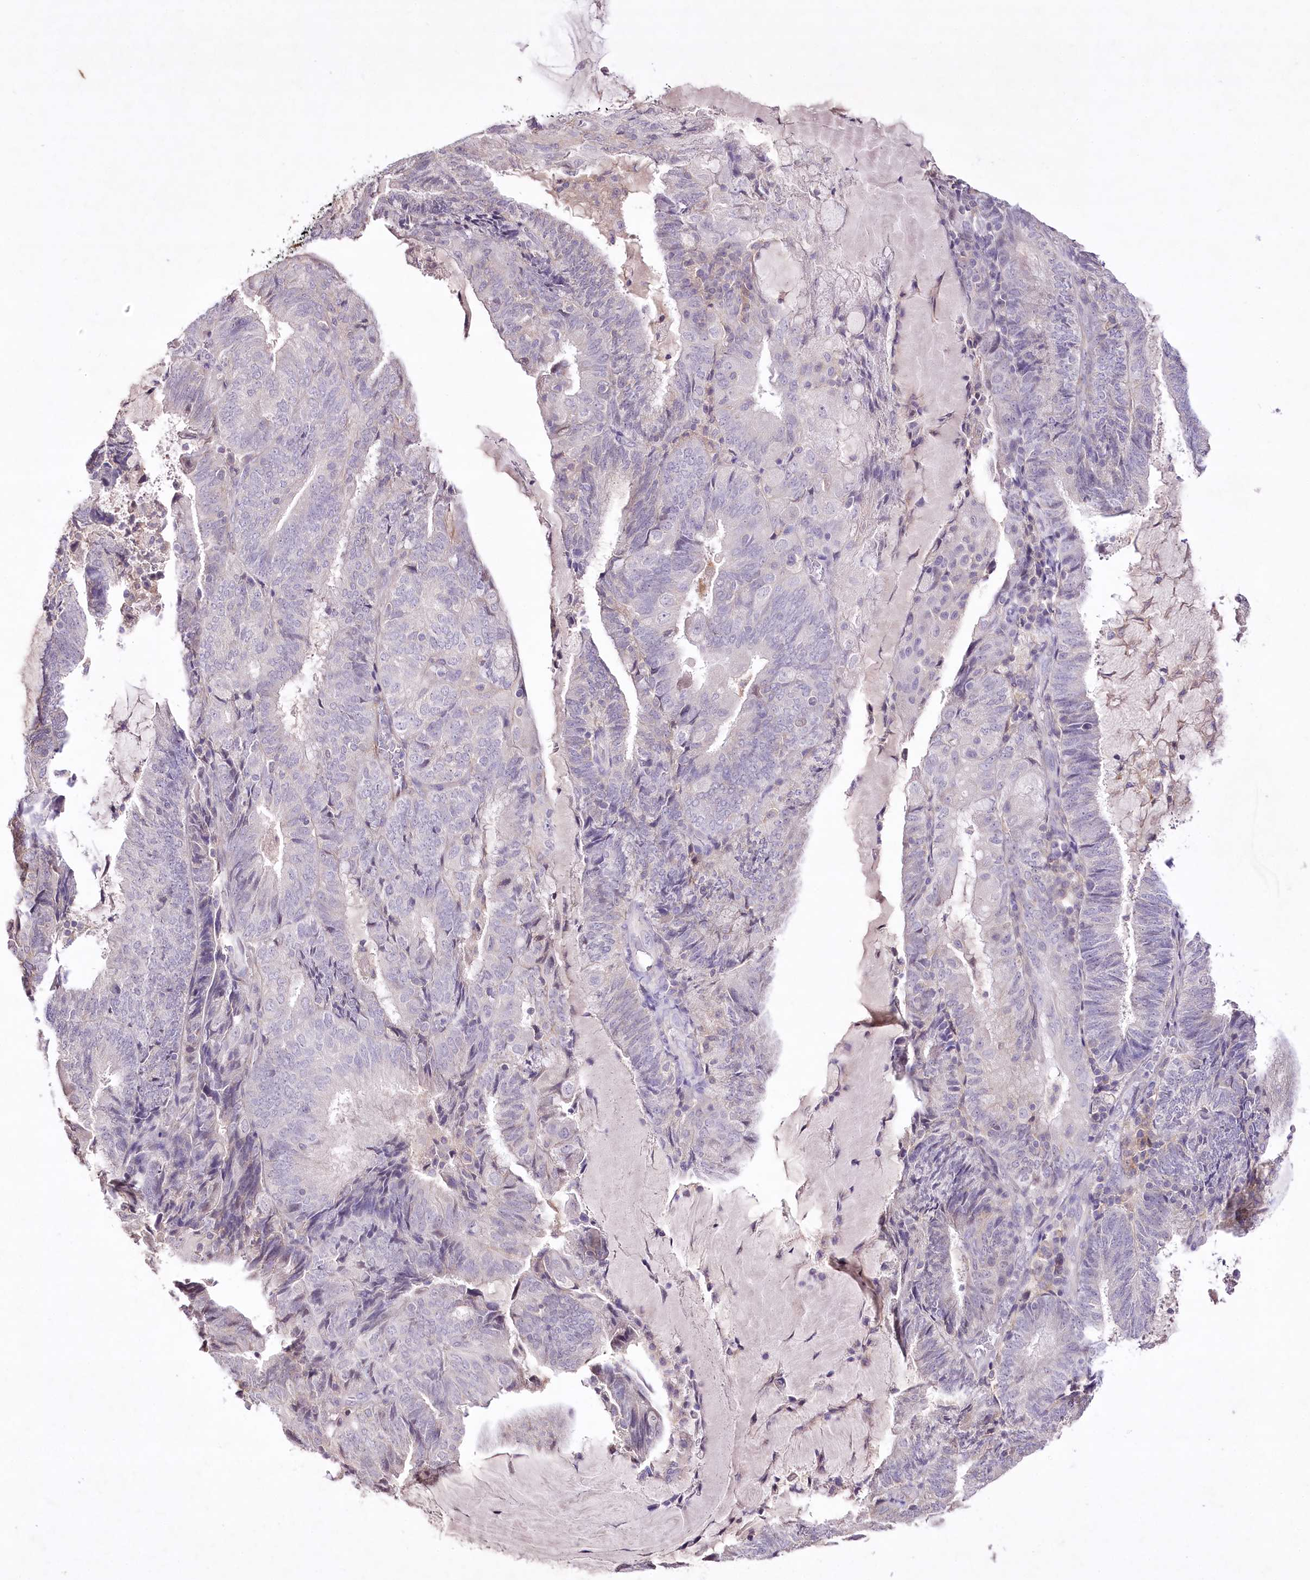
{"staining": {"intensity": "negative", "quantity": "none", "location": "none"}, "tissue": "endometrial cancer", "cell_type": "Tumor cells", "image_type": "cancer", "snomed": [{"axis": "morphology", "description": "Adenocarcinoma, NOS"}, {"axis": "topography", "description": "Endometrium"}], "caption": "A photomicrograph of human endometrial adenocarcinoma is negative for staining in tumor cells.", "gene": "ENPP1", "patient": {"sex": "female", "age": 81}}